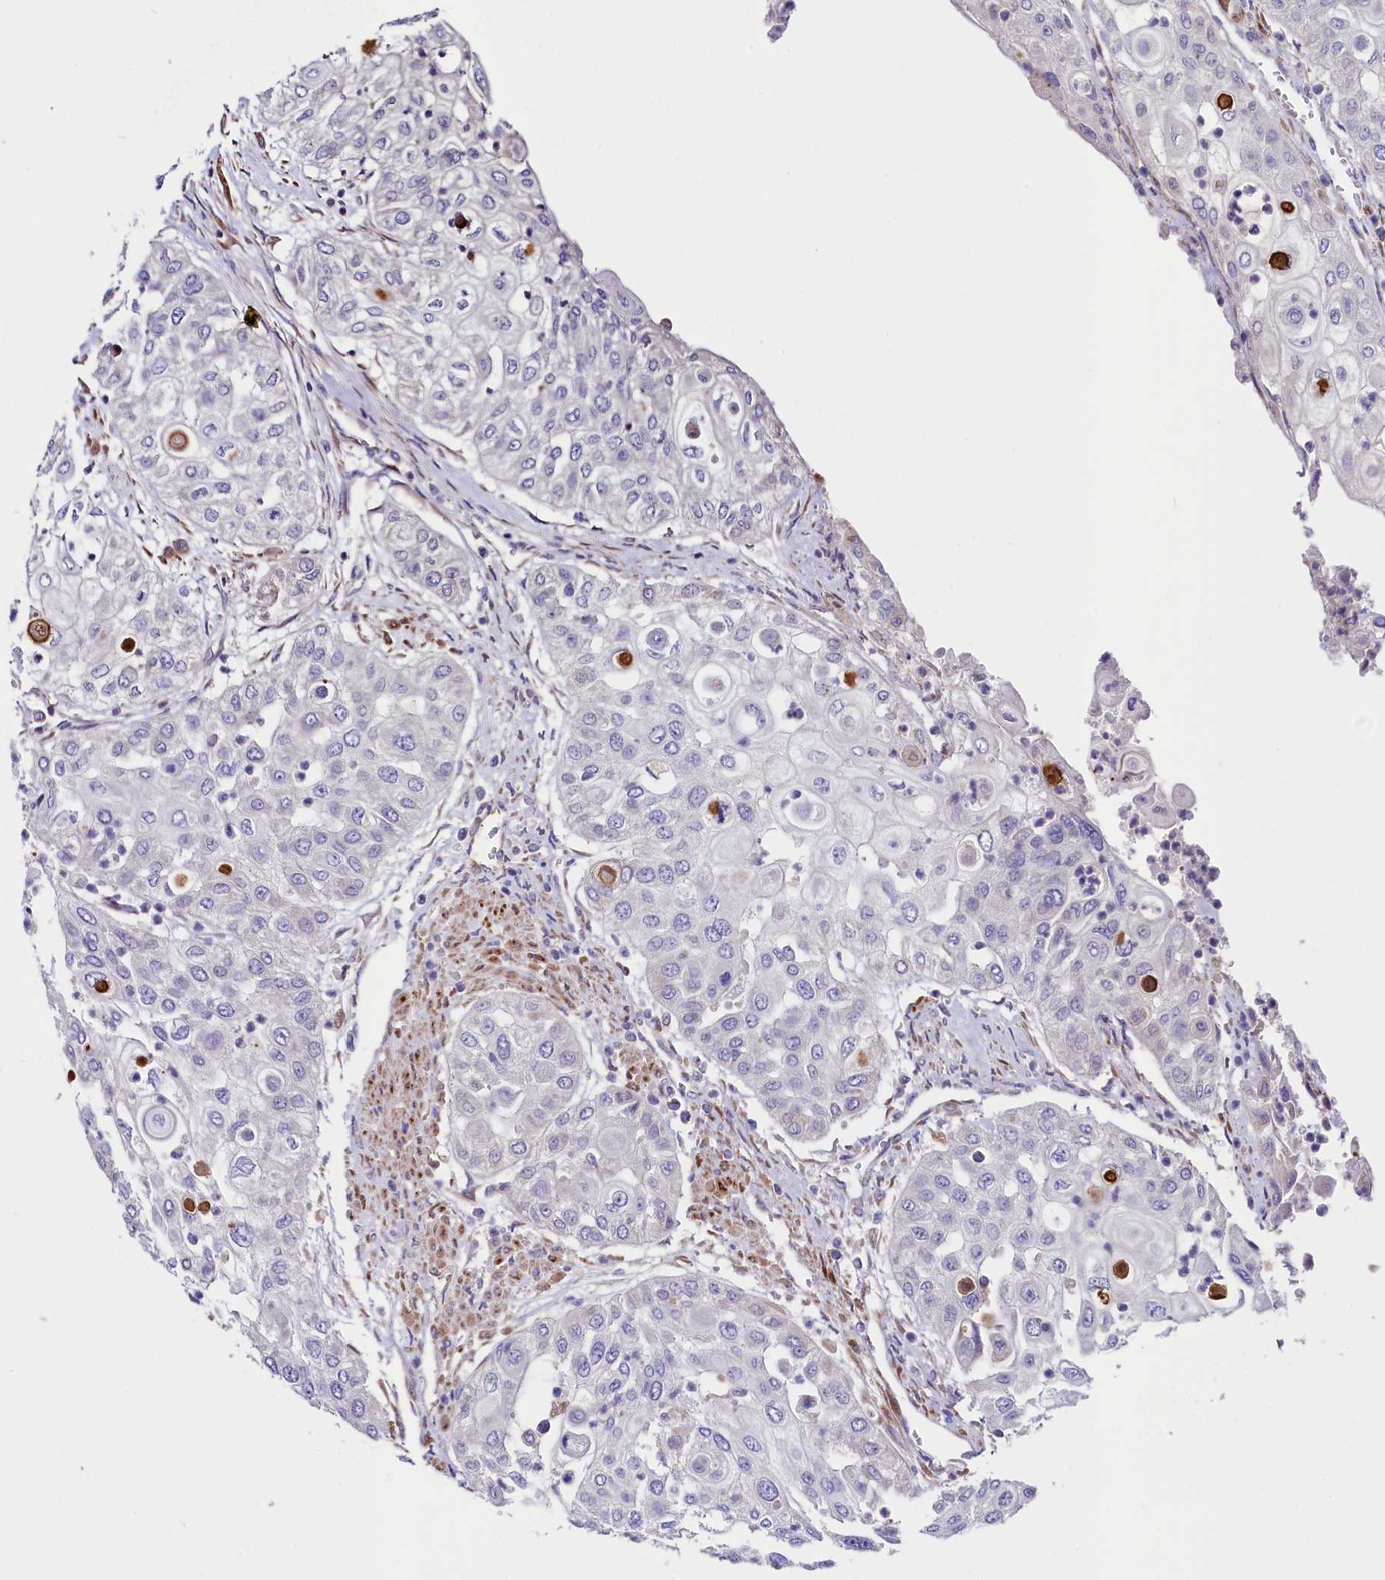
{"staining": {"intensity": "negative", "quantity": "none", "location": "none"}, "tissue": "urothelial cancer", "cell_type": "Tumor cells", "image_type": "cancer", "snomed": [{"axis": "morphology", "description": "Urothelial carcinoma, High grade"}, {"axis": "topography", "description": "Urinary bladder"}], "caption": "The photomicrograph shows no significant expression in tumor cells of urothelial cancer. (Immunohistochemistry, brightfield microscopy, high magnification).", "gene": "GPR108", "patient": {"sex": "female", "age": 79}}